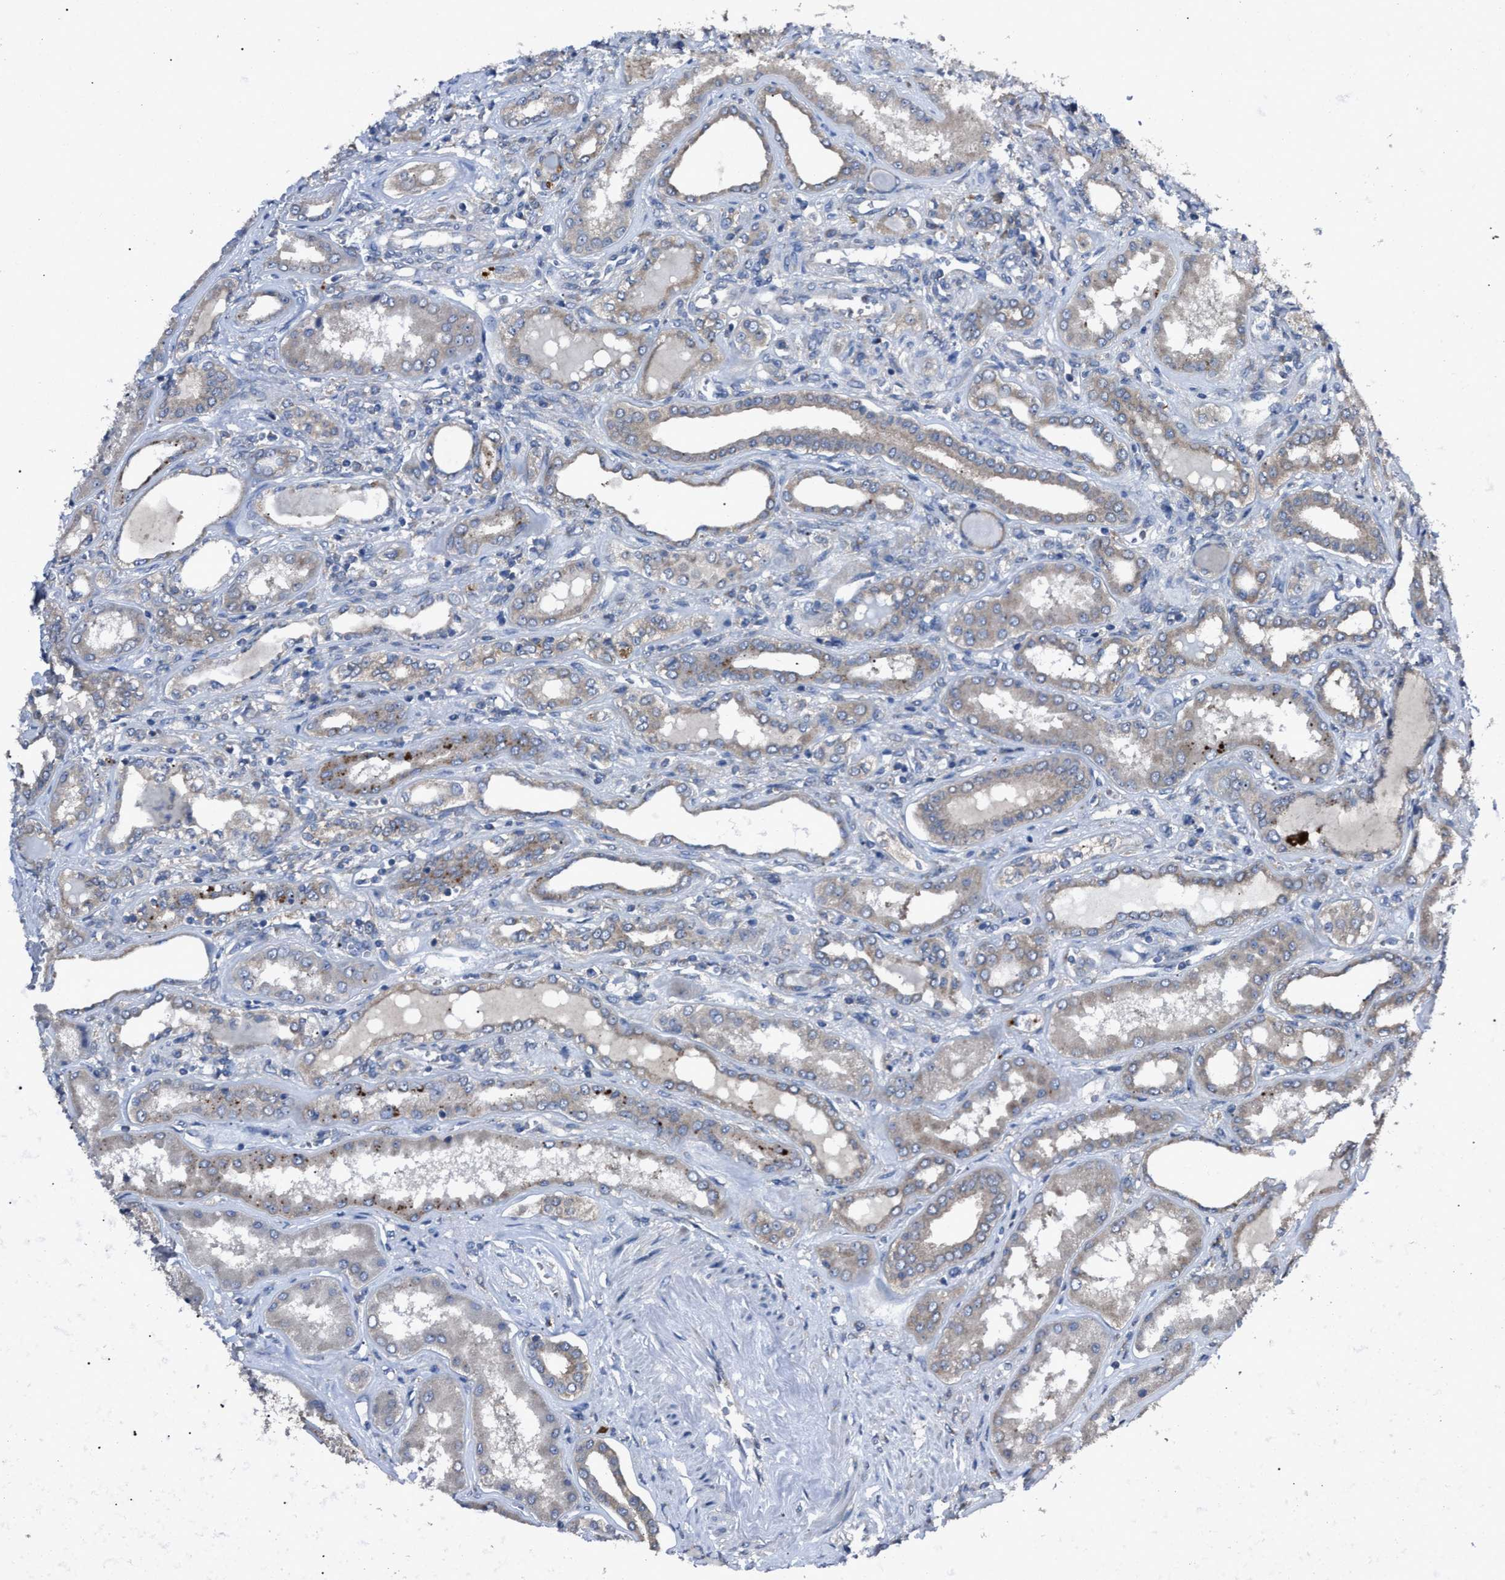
{"staining": {"intensity": "weak", "quantity": "<25%", "location": "cytoplasmic/membranous"}, "tissue": "kidney", "cell_type": "Cells in glomeruli", "image_type": "normal", "snomed": [{"axis": "morphology", "description": "Normal tissue, NOS"}, {"axis": "topography", "description": "Kidney"}], "caption": "A micrograph of kidney stained for a protein displays no brown staining in cells in glomeruli. Brightfield microscopy of IHC stained with DAB (brown) and hematoxylin (blue), captured at high magnification.", "gene": "UPF1", "patient": {"sex": "female", "age": 56}}